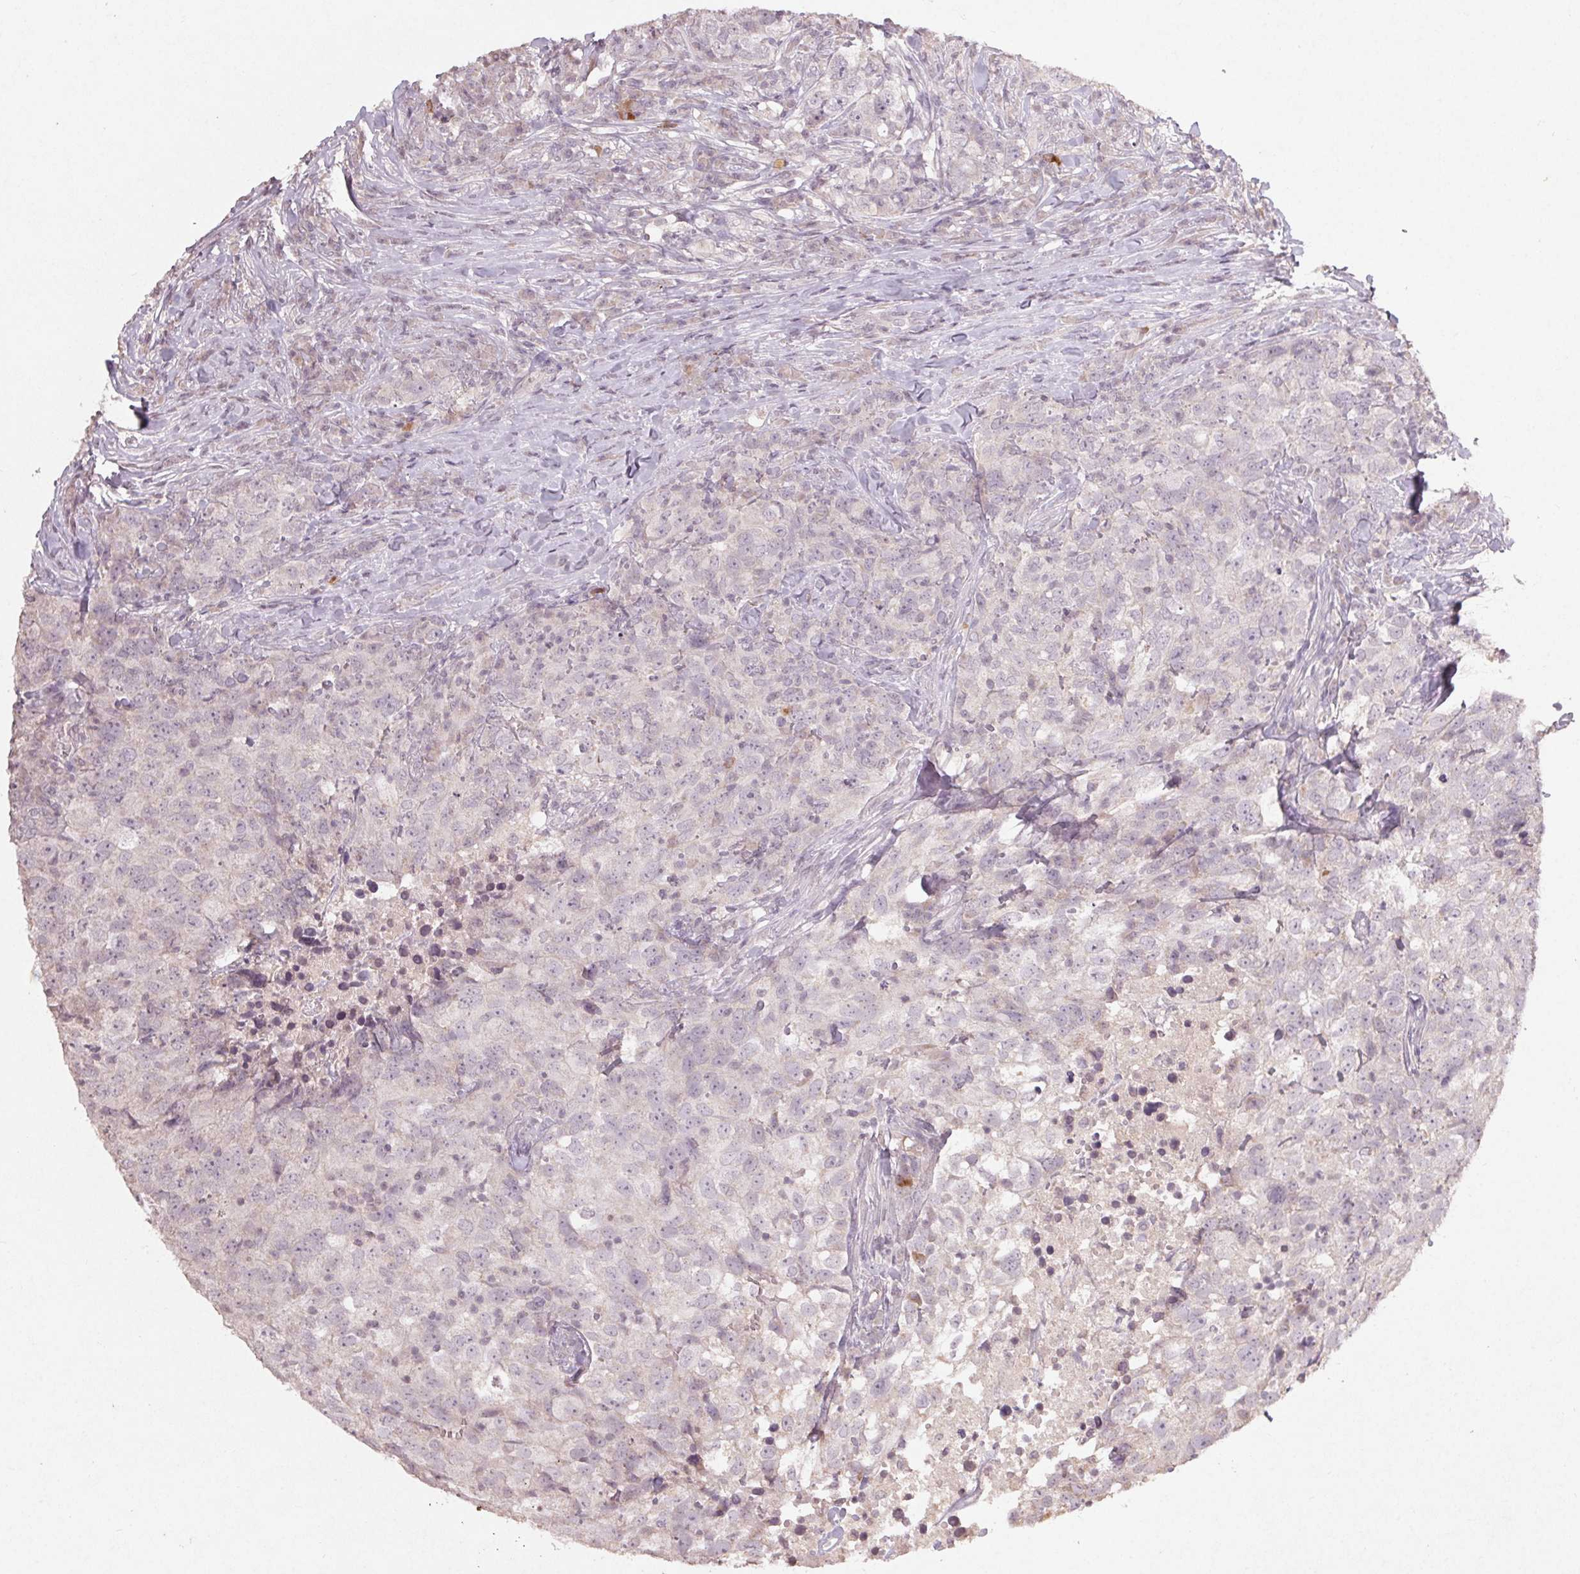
{"staining": {"intensity": "negative", "quantity": "none", "location": "none"}, "tissue": "breast cancer", "cell_type": "Tumor cells", "image_type": "cancer", "snomed": [{"axis": "morphology", "description": "Duct carcinoma"}, {"axis": "topography", "description": "Breast"}], "caption": "Human breast cancer (invasive ductal carcinoma) stained for a protein using IHC shows no positivity in tumor cells.", "gene": "KLRC3", "patient": {"sex": "female", "age": 30}}